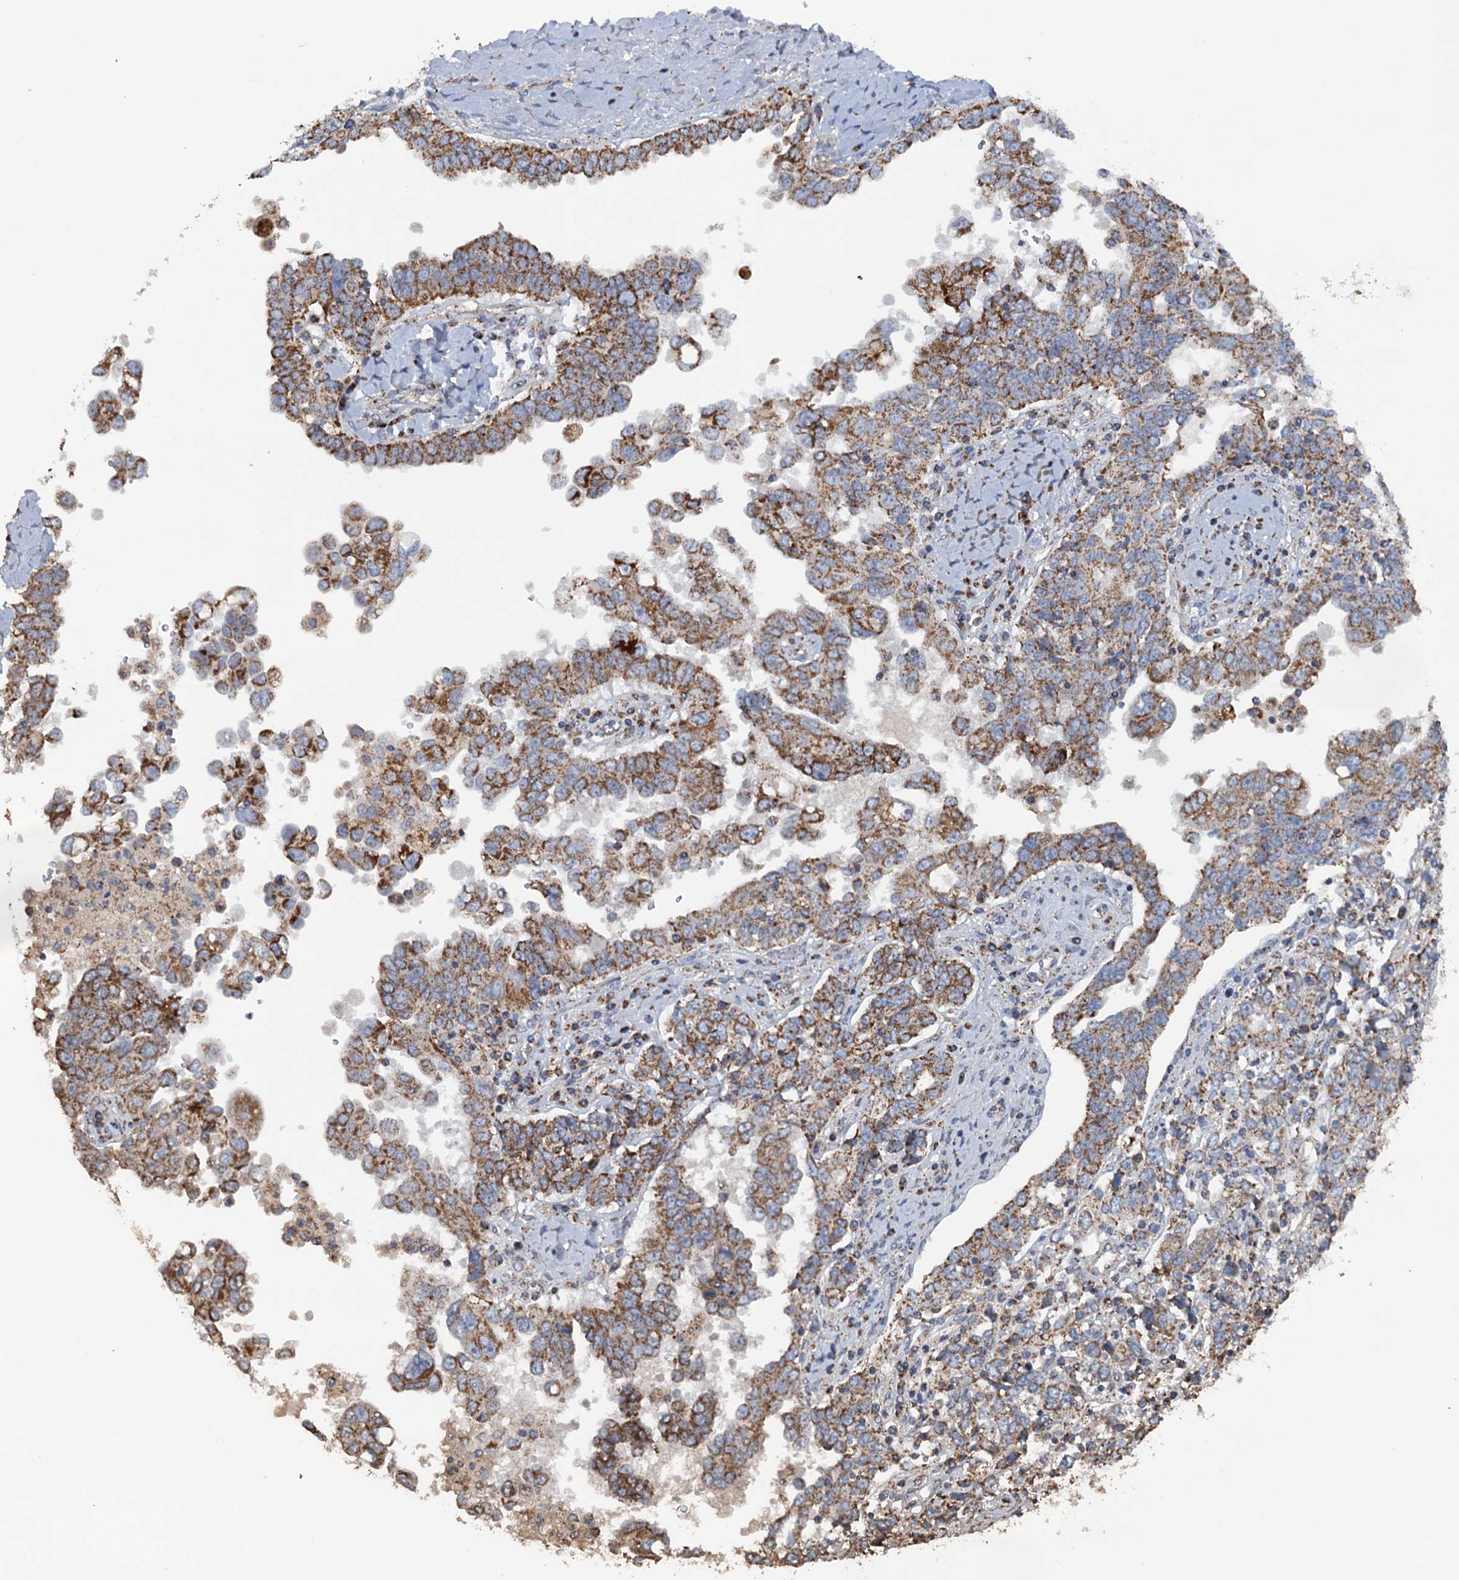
{"staining": {"intensity": "moderate", "quantity": ">75%", "location": "cytoplasmic/membranous"}, "tissue": "ovarian cancer", "cell_type": "Tumor cells", "image_type": "cancer", "snomed": [{"axis": "morphology", "description": "Carcinoma, endometroid"}, {"axis": "topography", "description": "Ovary"}], "caption": "A micrograph of human ovarian endometroid carcinoma stained for a protein shows moderate cytoplasmic/membranous brown staining in tumor cells.", "gene": "GTPBP3", "patient": {"sex": "female", "age": 62}}